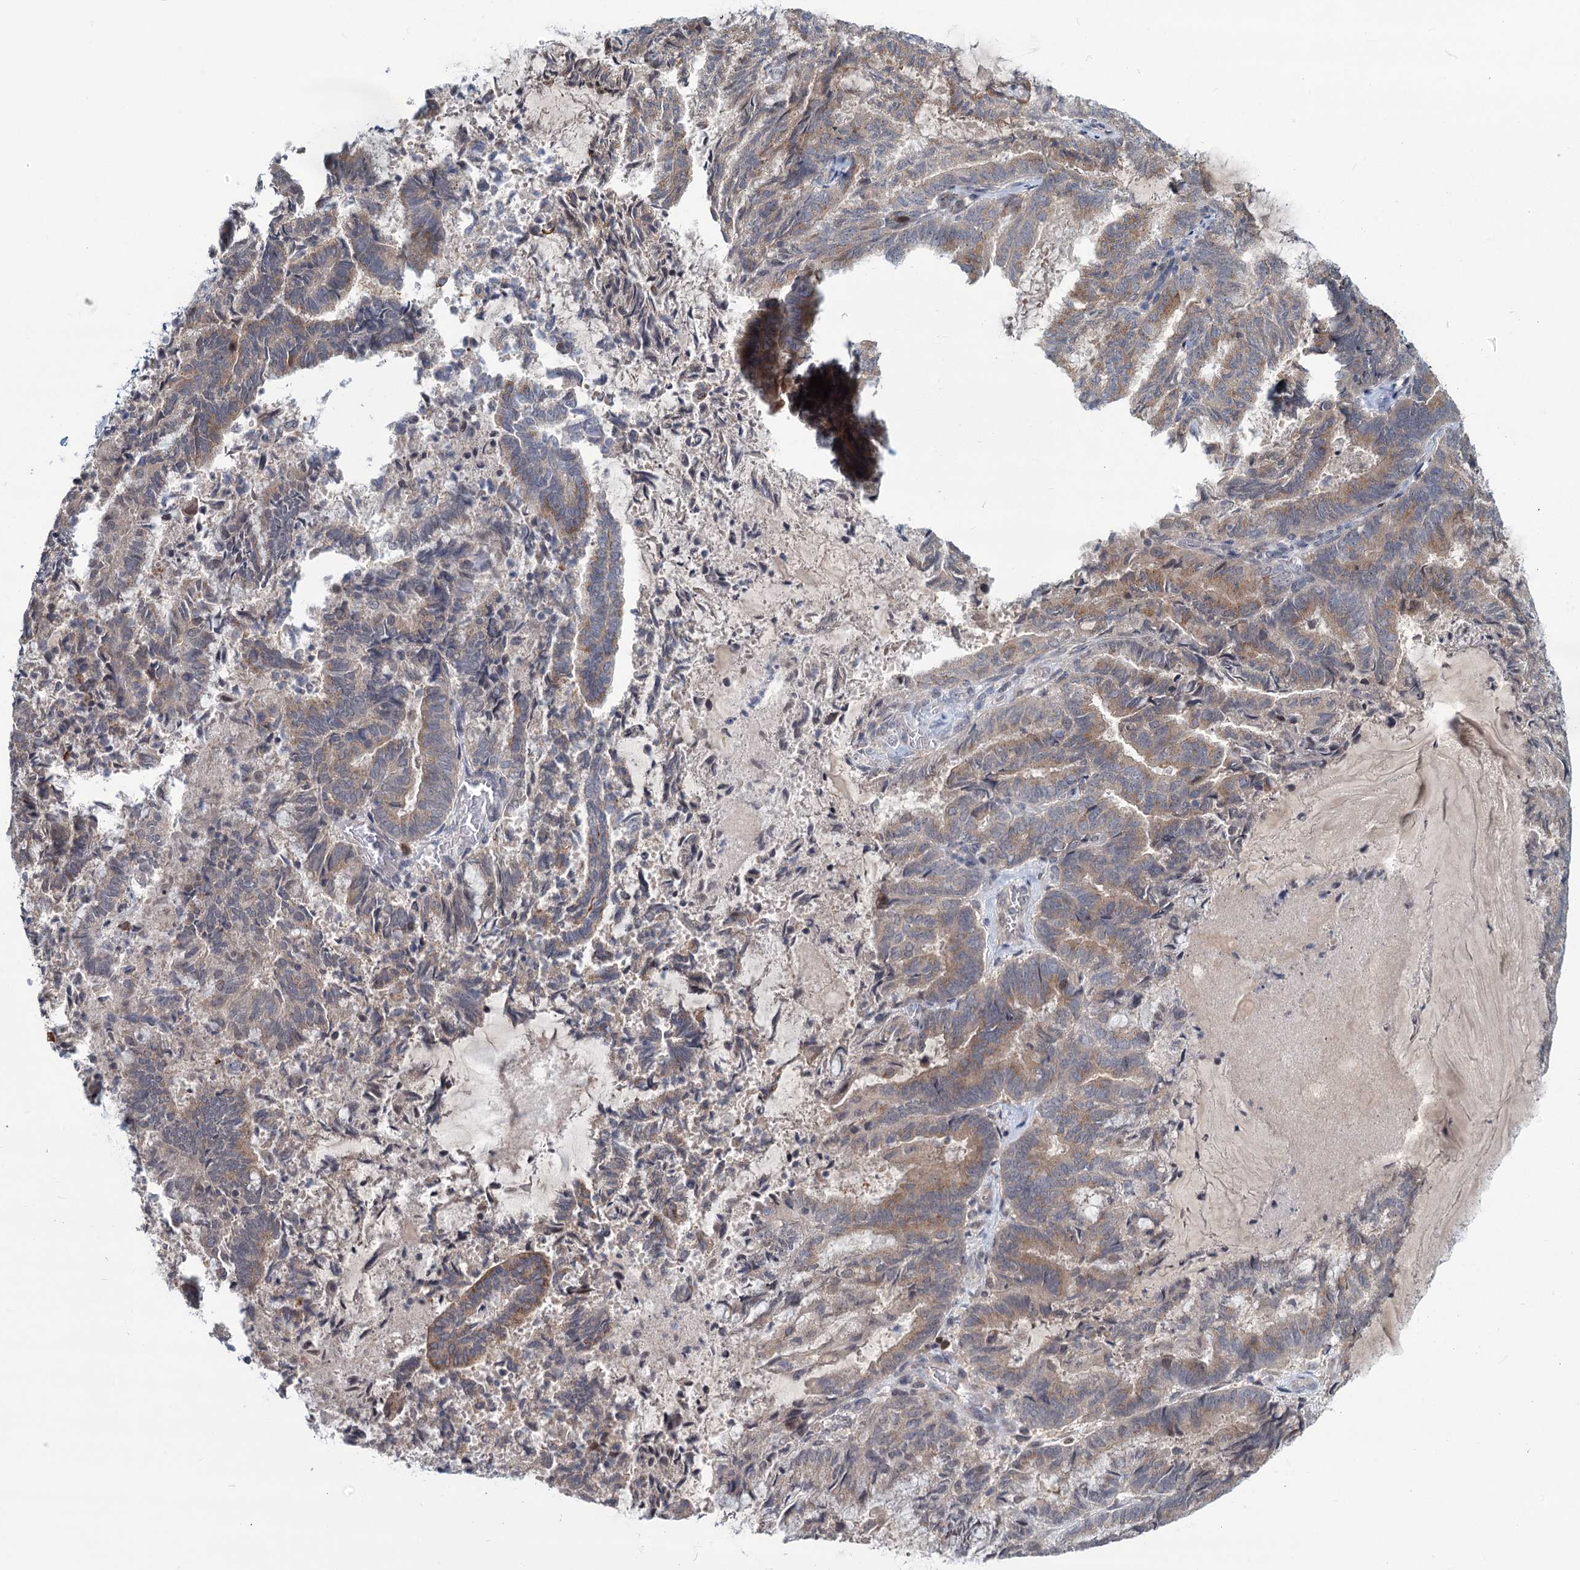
{"staining": {"intensity": "weak", "quantity": "25%-75%", "location": "cytoplasmic/membranous"}, "tissue": "endometrial cancer", "cell_type": "Tumor cells", "image_type": "cancer", "snomed": [{"axis": "morphology", "description": "Adenocarcinoma, NOS"}, {"axis": "topography", "description": "Endometrium"}], "caption": "Adenocarcinoma (endometrial) tissue exhibits weak cytoplasmic/membranous staining in about 25%-75% of tumor cells, visualized by immunohistochemistry.", "gene": "STAP1", "patient": {"sex": "female", "age": 80}}